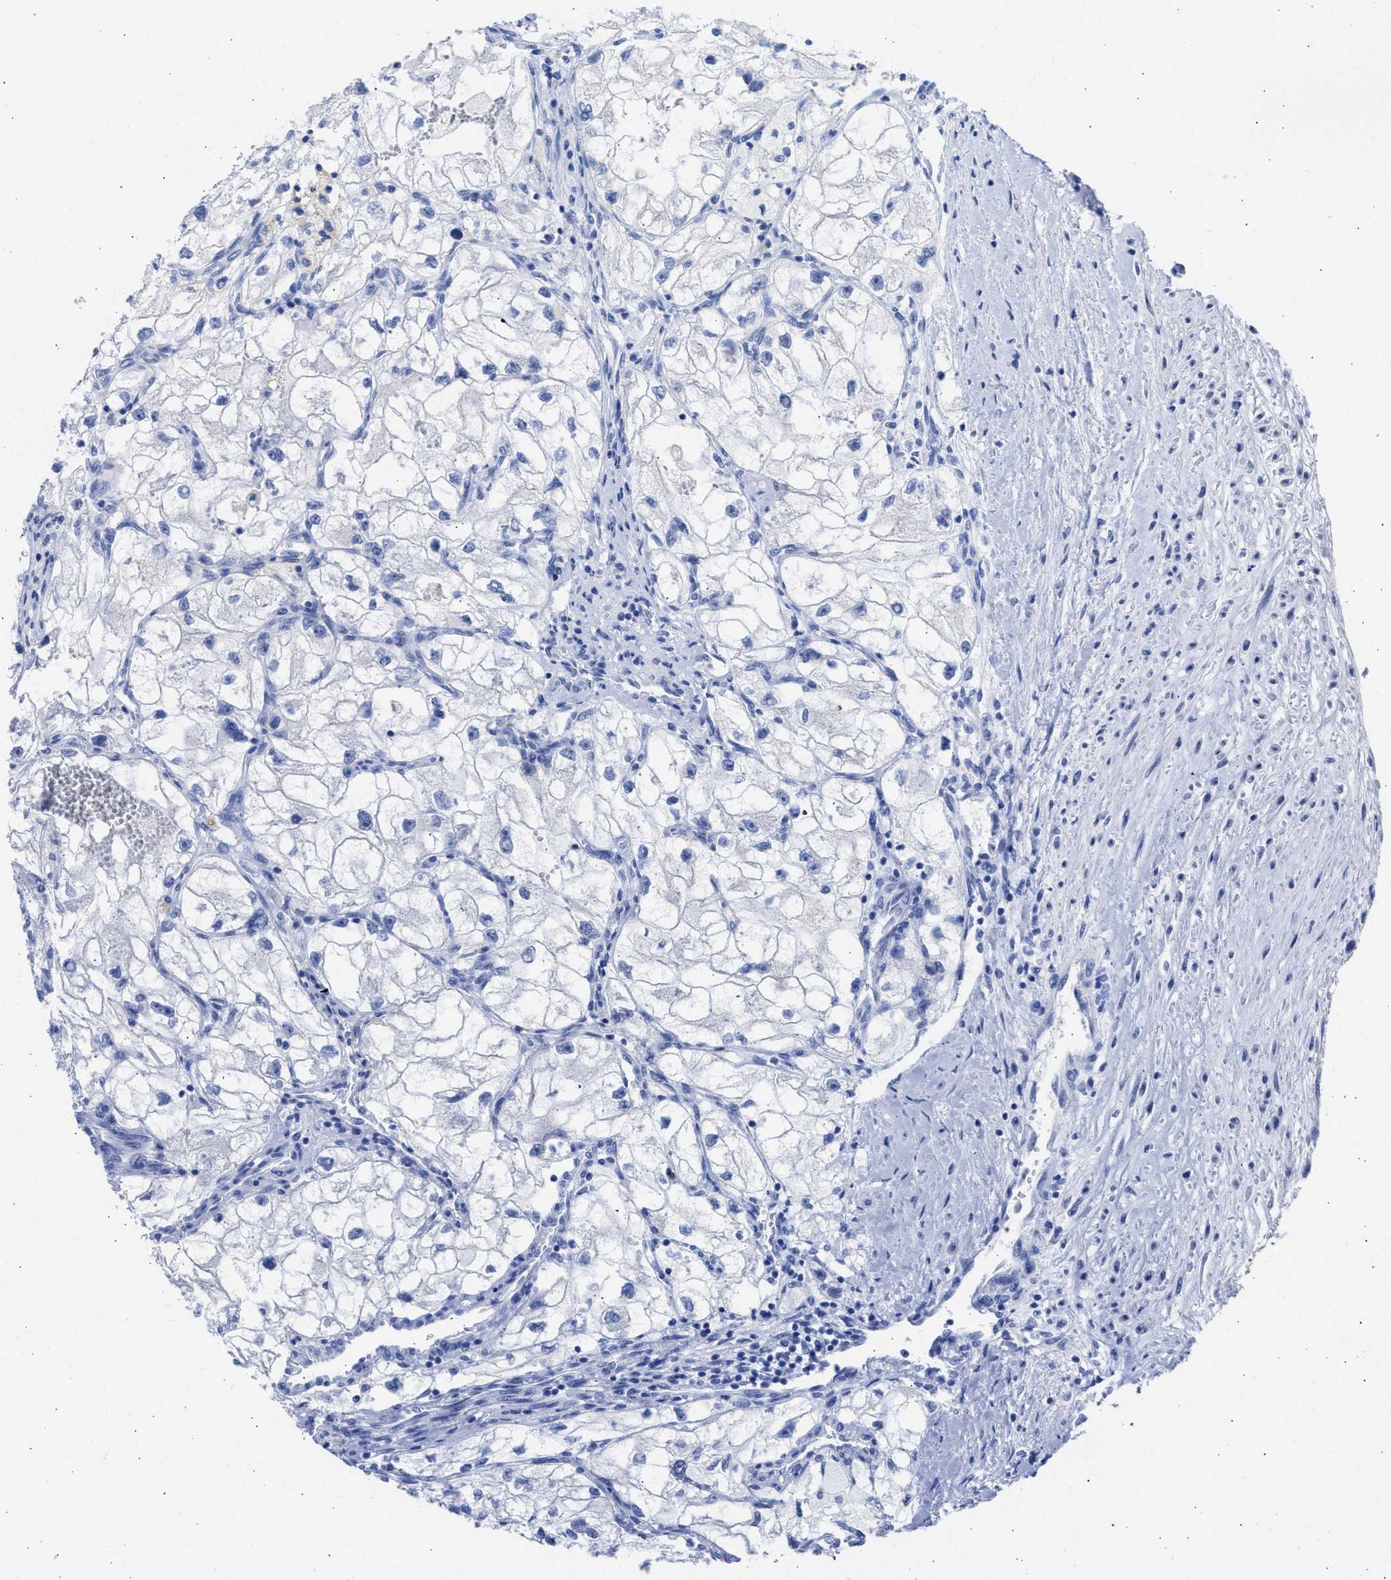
{"staining": {"intensity": "negative", "quantity": "none", "location": "none"}, "tissue": "renal cancer", "cell_type": "Tumor cells", "image_type": "cancer", "snomed": [{"axis": "morphology", "description": "Adenocarcinoma, NOS"}, {"axis": "topography", "description": "Kidney"}], "caption": "An immunohistochemistry (IHC) photomicrograph of renal adenocarcinoma is shown. There is no staining in tumor cells of renal adenocarcinoma.", "gene": "RSPH1", "patient": {"sex": "female", "age": 70}}